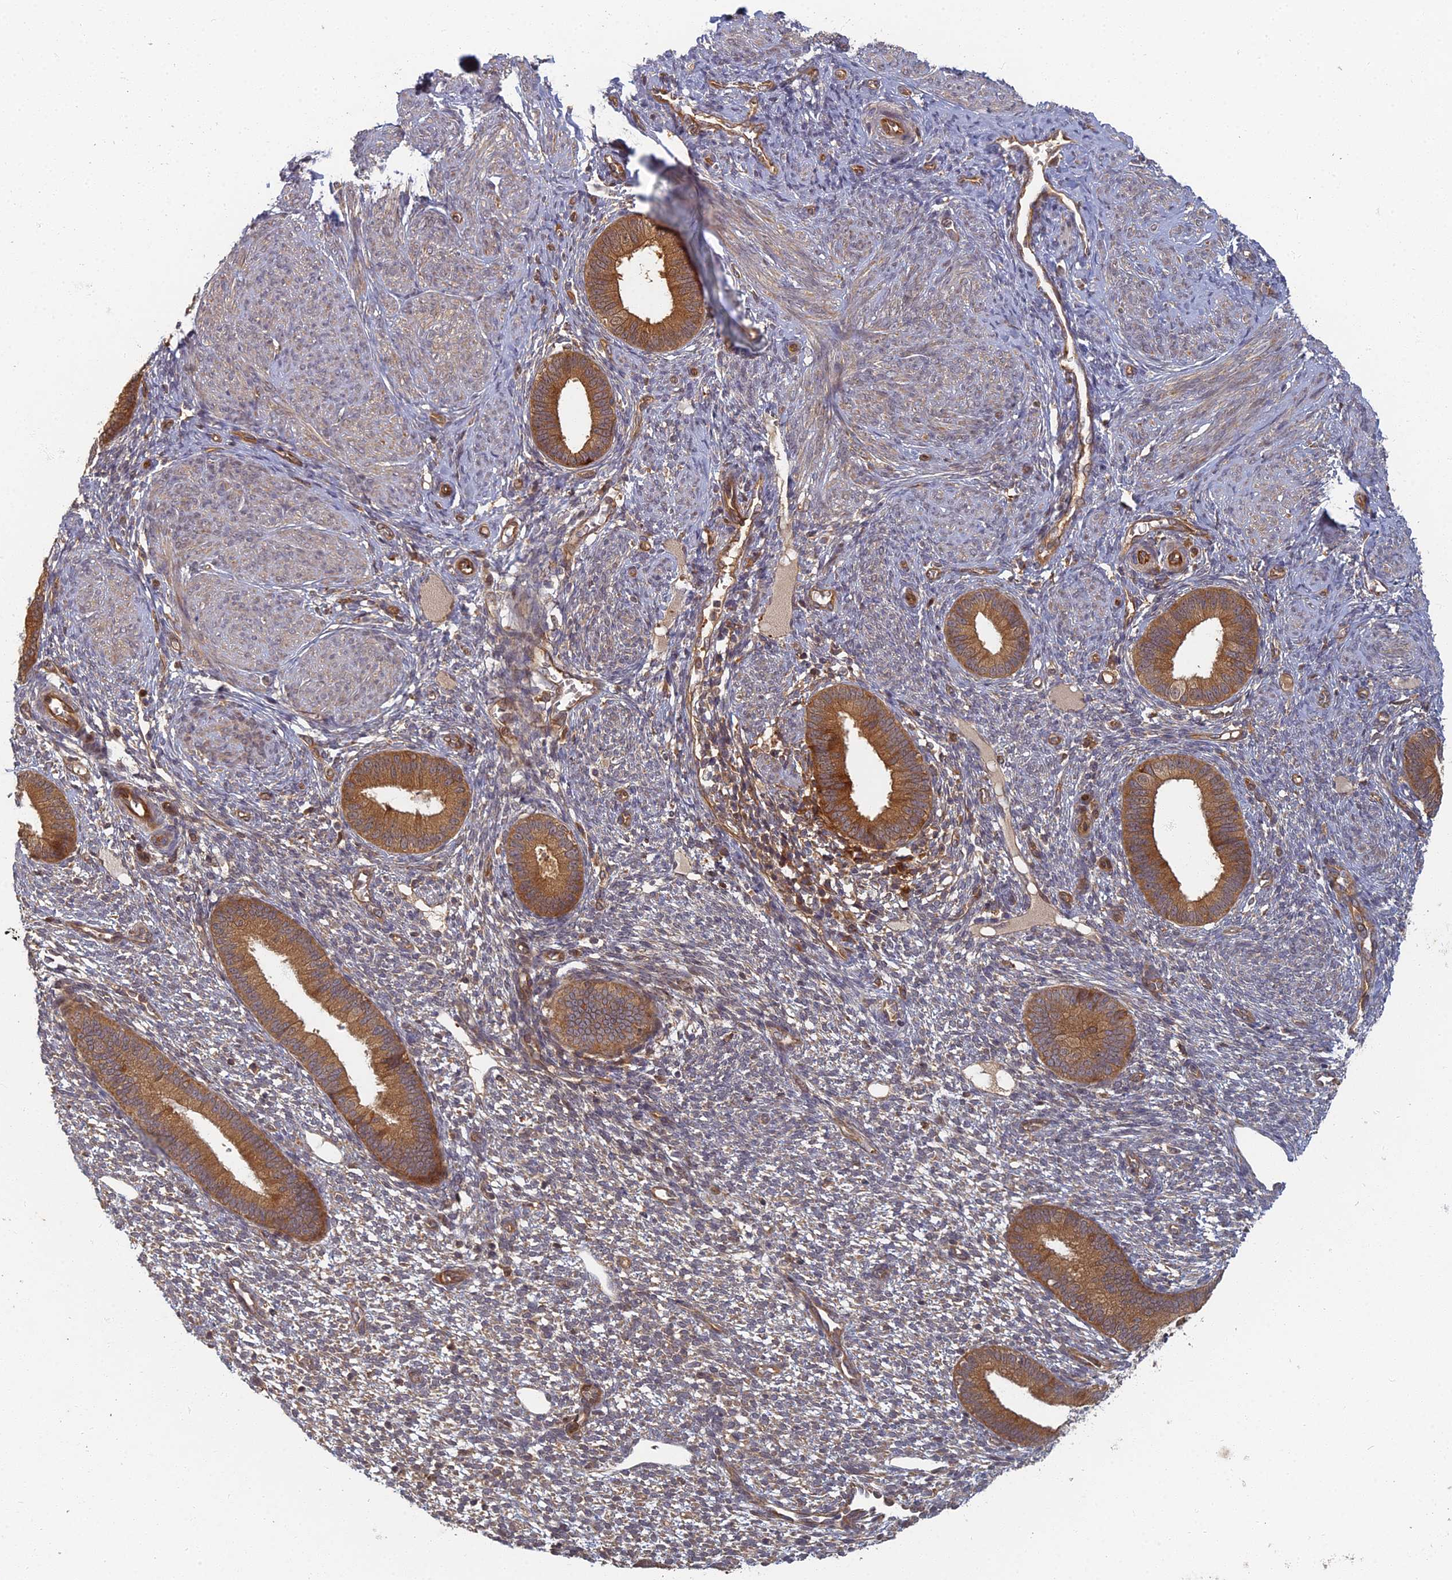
{"staining": {"intensity": "moderate", "quantity": "25%-75%", "location": "cytoplasmic/membranous"}, "tissue": "endometrium", "cell_type": "Cells in endometrial stroma", "image_type": "normal", "snomed": [{"axis": "morphology", "description": "Normal tissue, NOS"}, {"axis": "topography", "description": "Endometrium"}], "caption": "A brown stain shows moderate cytoplasmic/membranous positivity of a protein in cells in endometrial stroma of unremarkable endometrium. The protein of interest is shown in brown color, while the nuclei are stained blue.", "gene": "INO80D", "patient": {"sex": "female", "age": 46}}